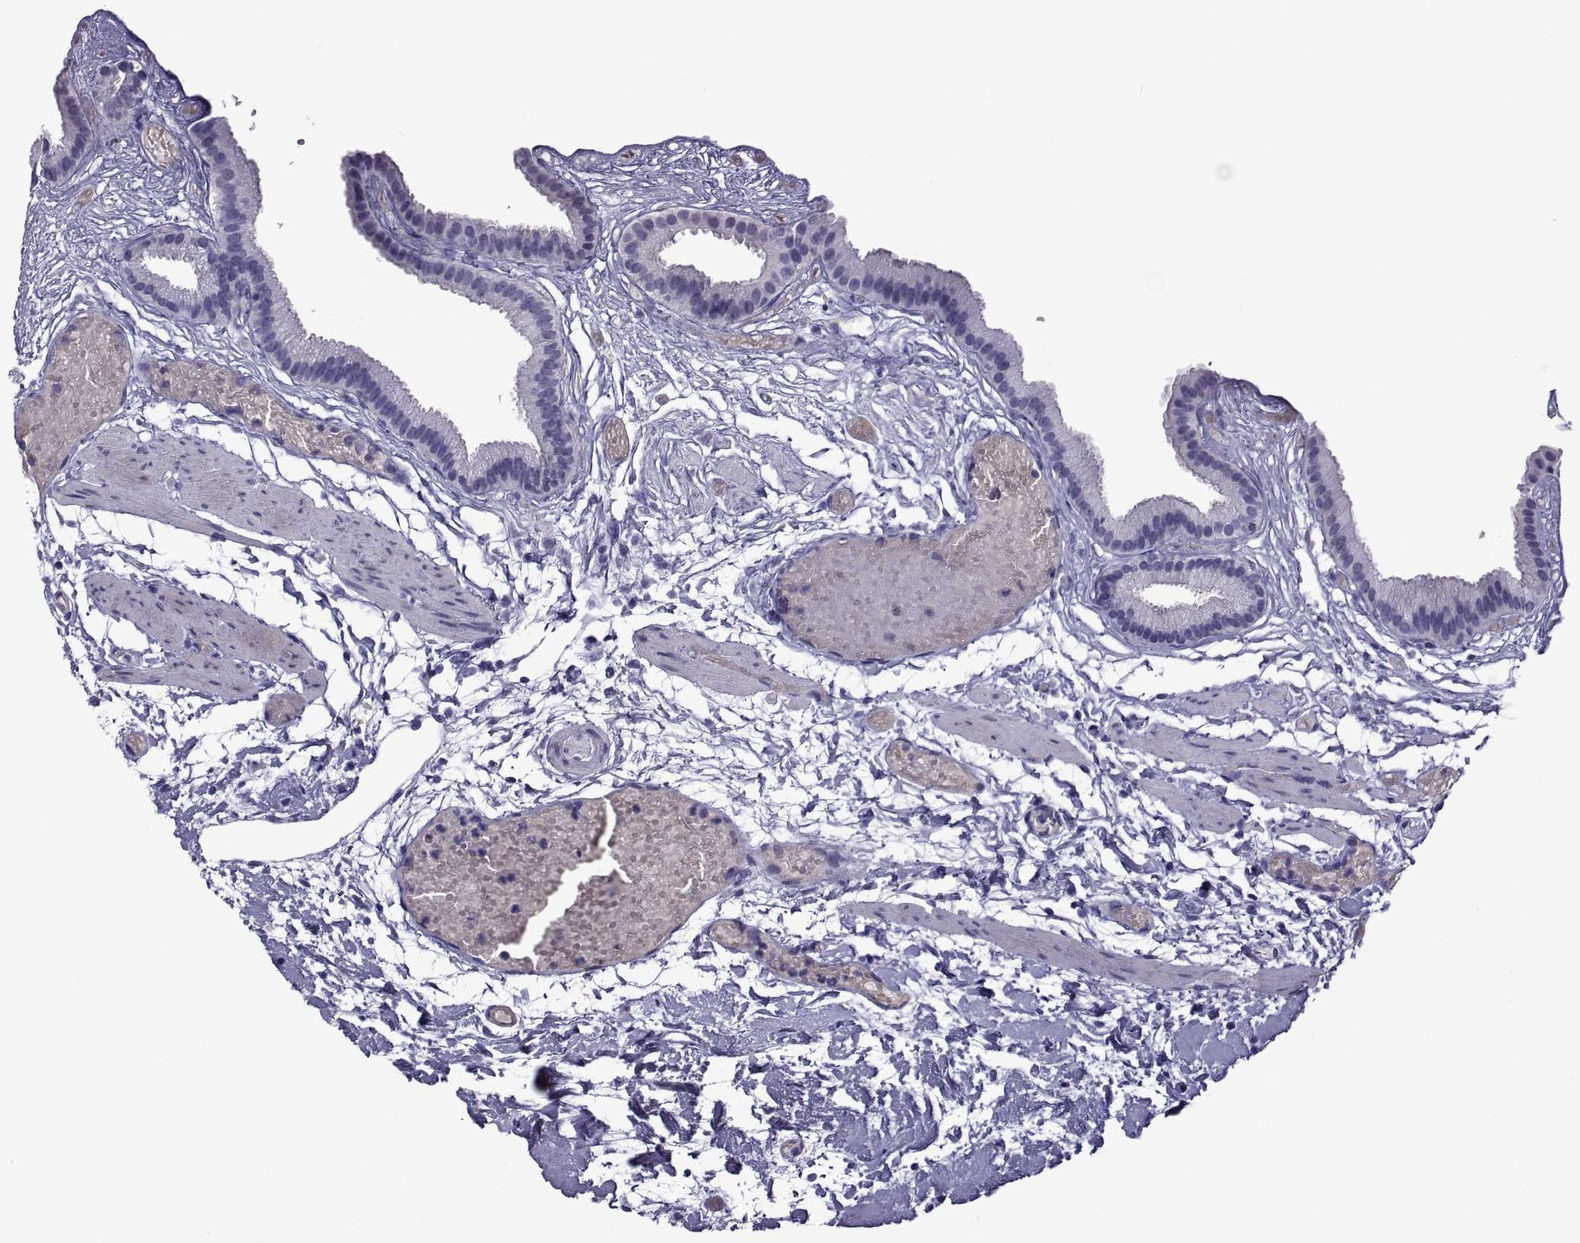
{"staining": {"intensity": "negative", "quantity": "none", "location": "none"}, "tissue": "gallbladder", "cell_type": "Glandular cells", "image_type": "normal", "snomed": [{"axis": "morphology", "description": "Normal tissue, NOS"}, {"axis": "topography", "description": "Gallbladder"}], "caption": "This image is of unremarkable gallbladder stained with immunohistochemistry to label a protein in brown with the nuclei are counter-stained blue. There is no staining in glandular cells.", "gene": "LCN9", "patient": {"sex": "female", "age": 45}}